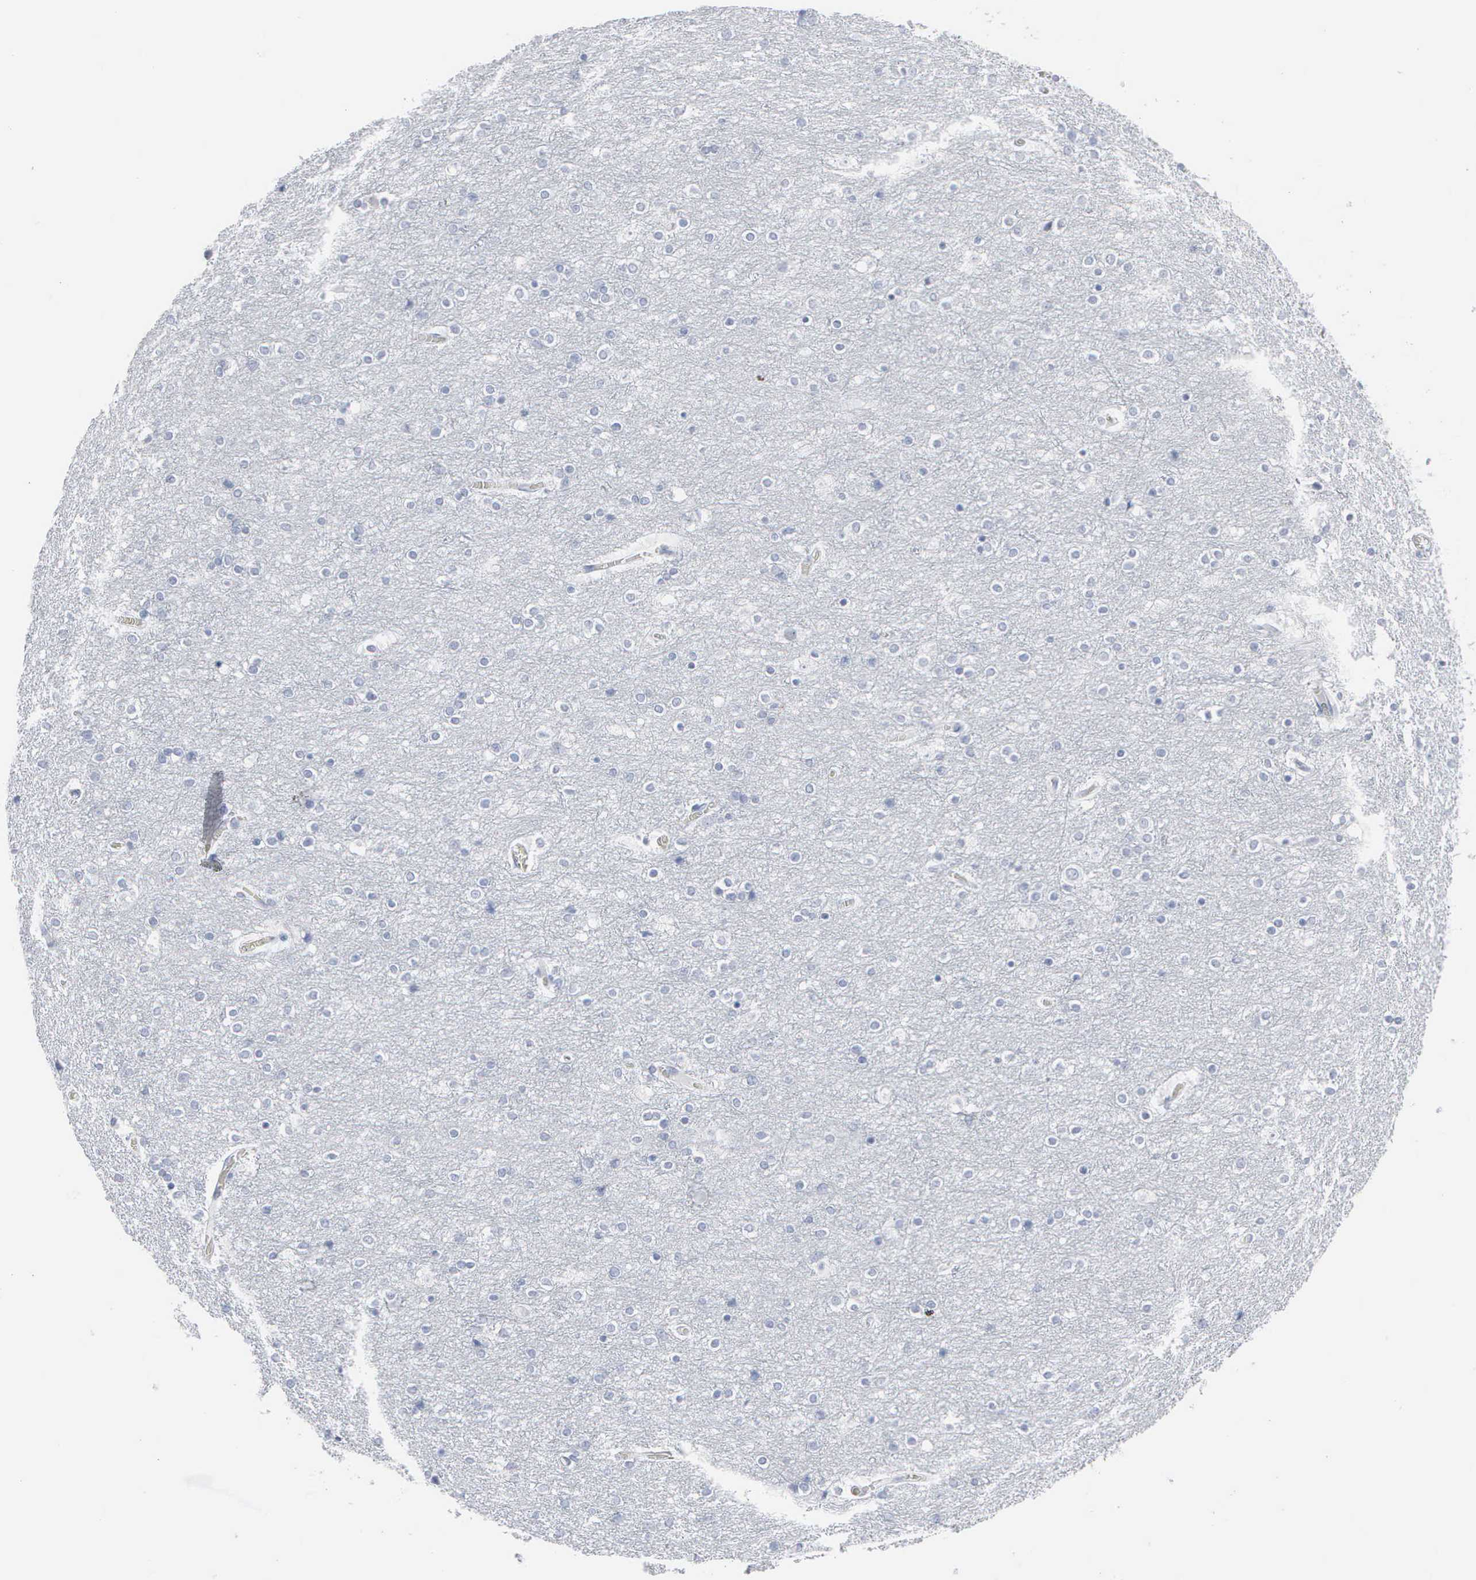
{"staining": {"intensity": "negative", "quantity": "none", "location": "none"}, "tissue": "cerebral cortex", "cell_type": "Endothelial cells", "image_type": "normal", "snomed": [{"axis": "morphology", "description": "Normal tissue, NOS"}, {"axis": "topography", "description": "Cerebral cortex"}], "caption": "The micrograph exhibits no staining of endothelial cells in normal cerebral cortex. (DAB (3,3'-diaminobenzidine) IHC with hematoxylin counter stain).", "gene": "CCNB1", "patient": {"sex": "female", "age": 54}}